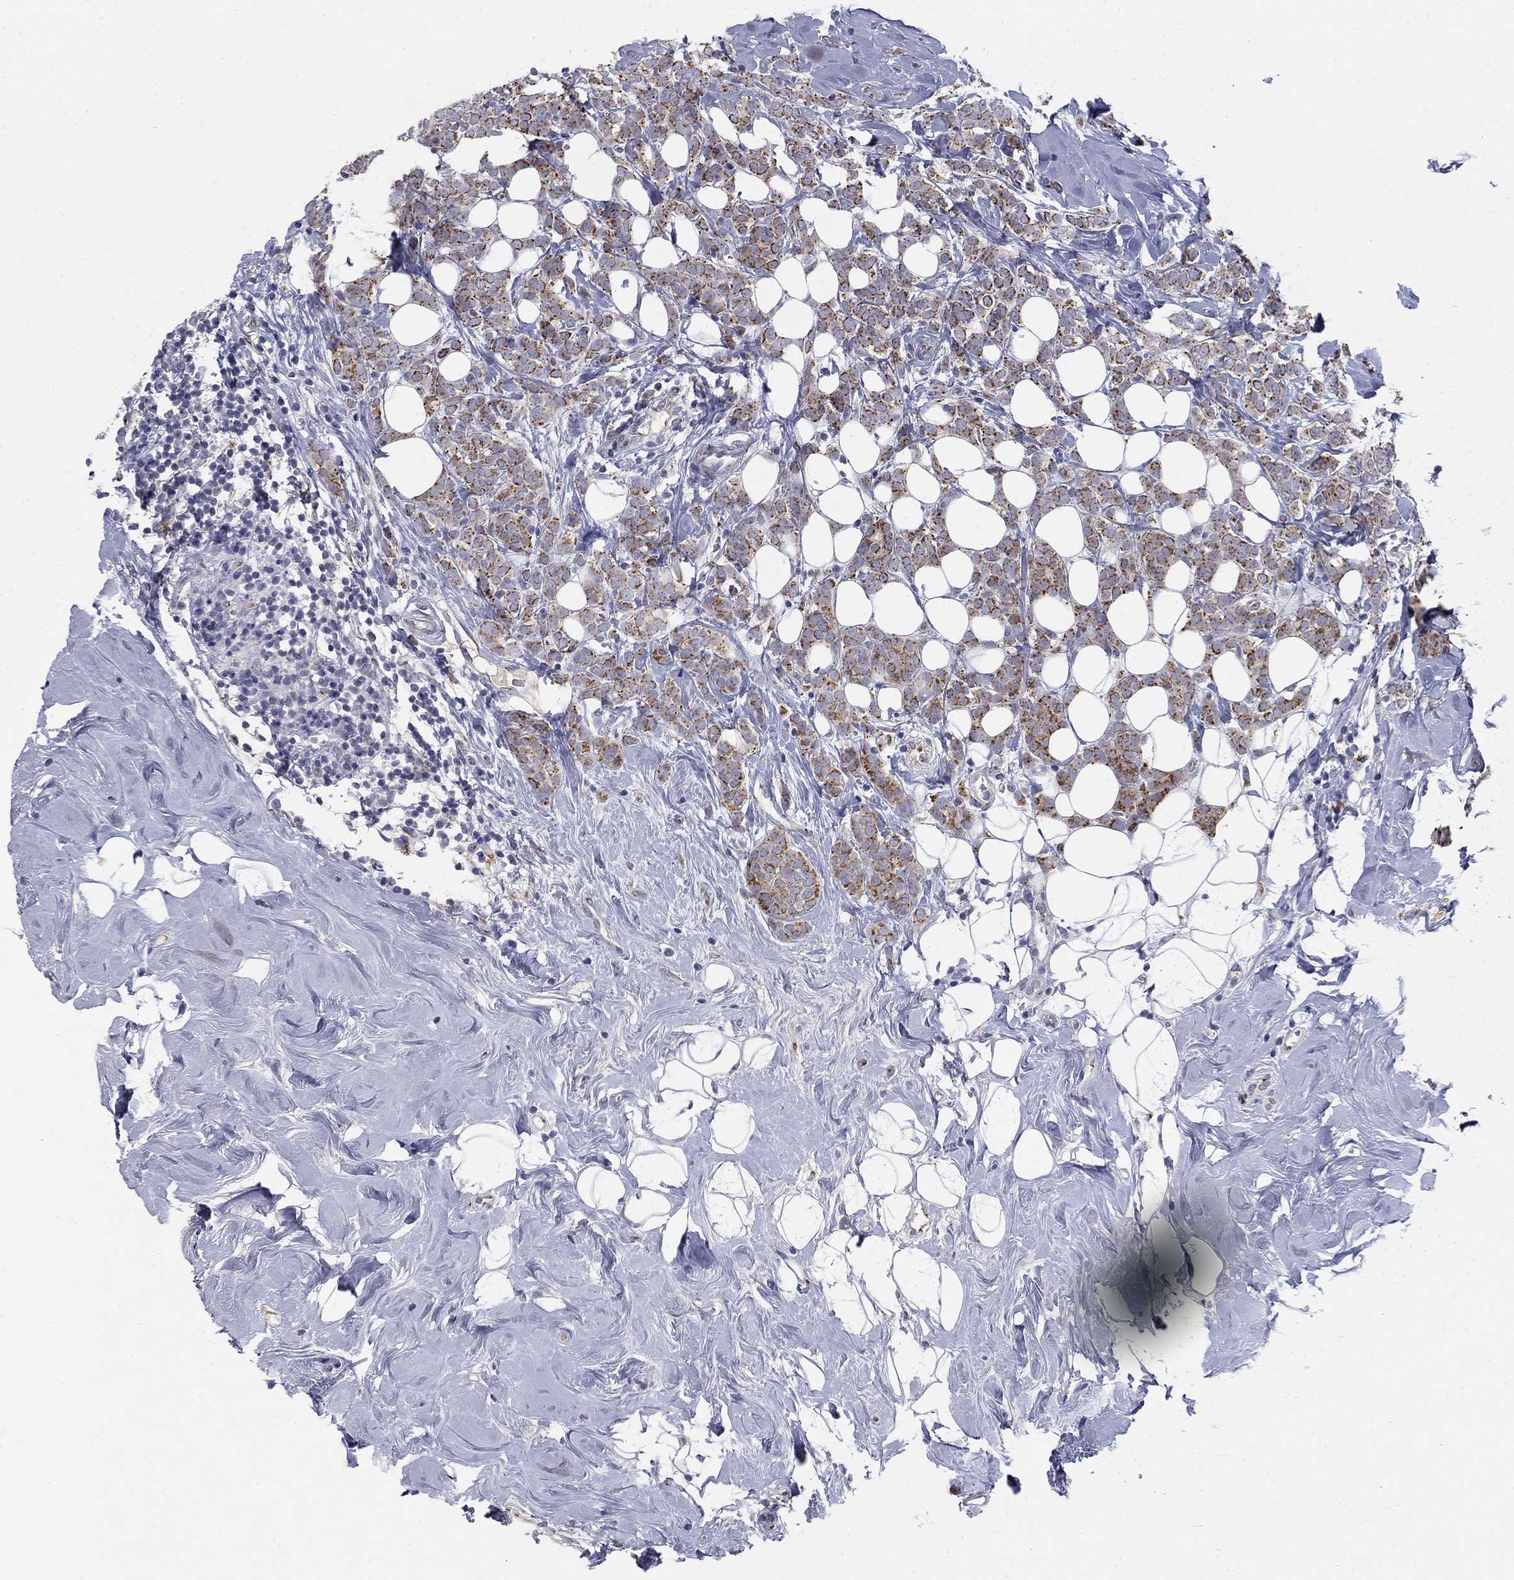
{"staining": {"intensity": "moderate", "quantity": ">75%", "location": "cytoplasmic/membranous"}, "tissue": "breast cancer", "cell_type": "Tumor cells", "image_type": "cancer", "snomed": [{"axis": "morphology", "description": "Lobular carcinoma"}, {"axis": "topography", "description": "Breast"}], "caption": "Immunohistochemistry (IHC) of human breast cancer (lobular carcinoma) reveals medium levels of moderate cytoplasmic/membranous staining in approximately >75% of tumor cells.", "gene": "PANK3", "patient": {"sex": "female", "age": 49}}